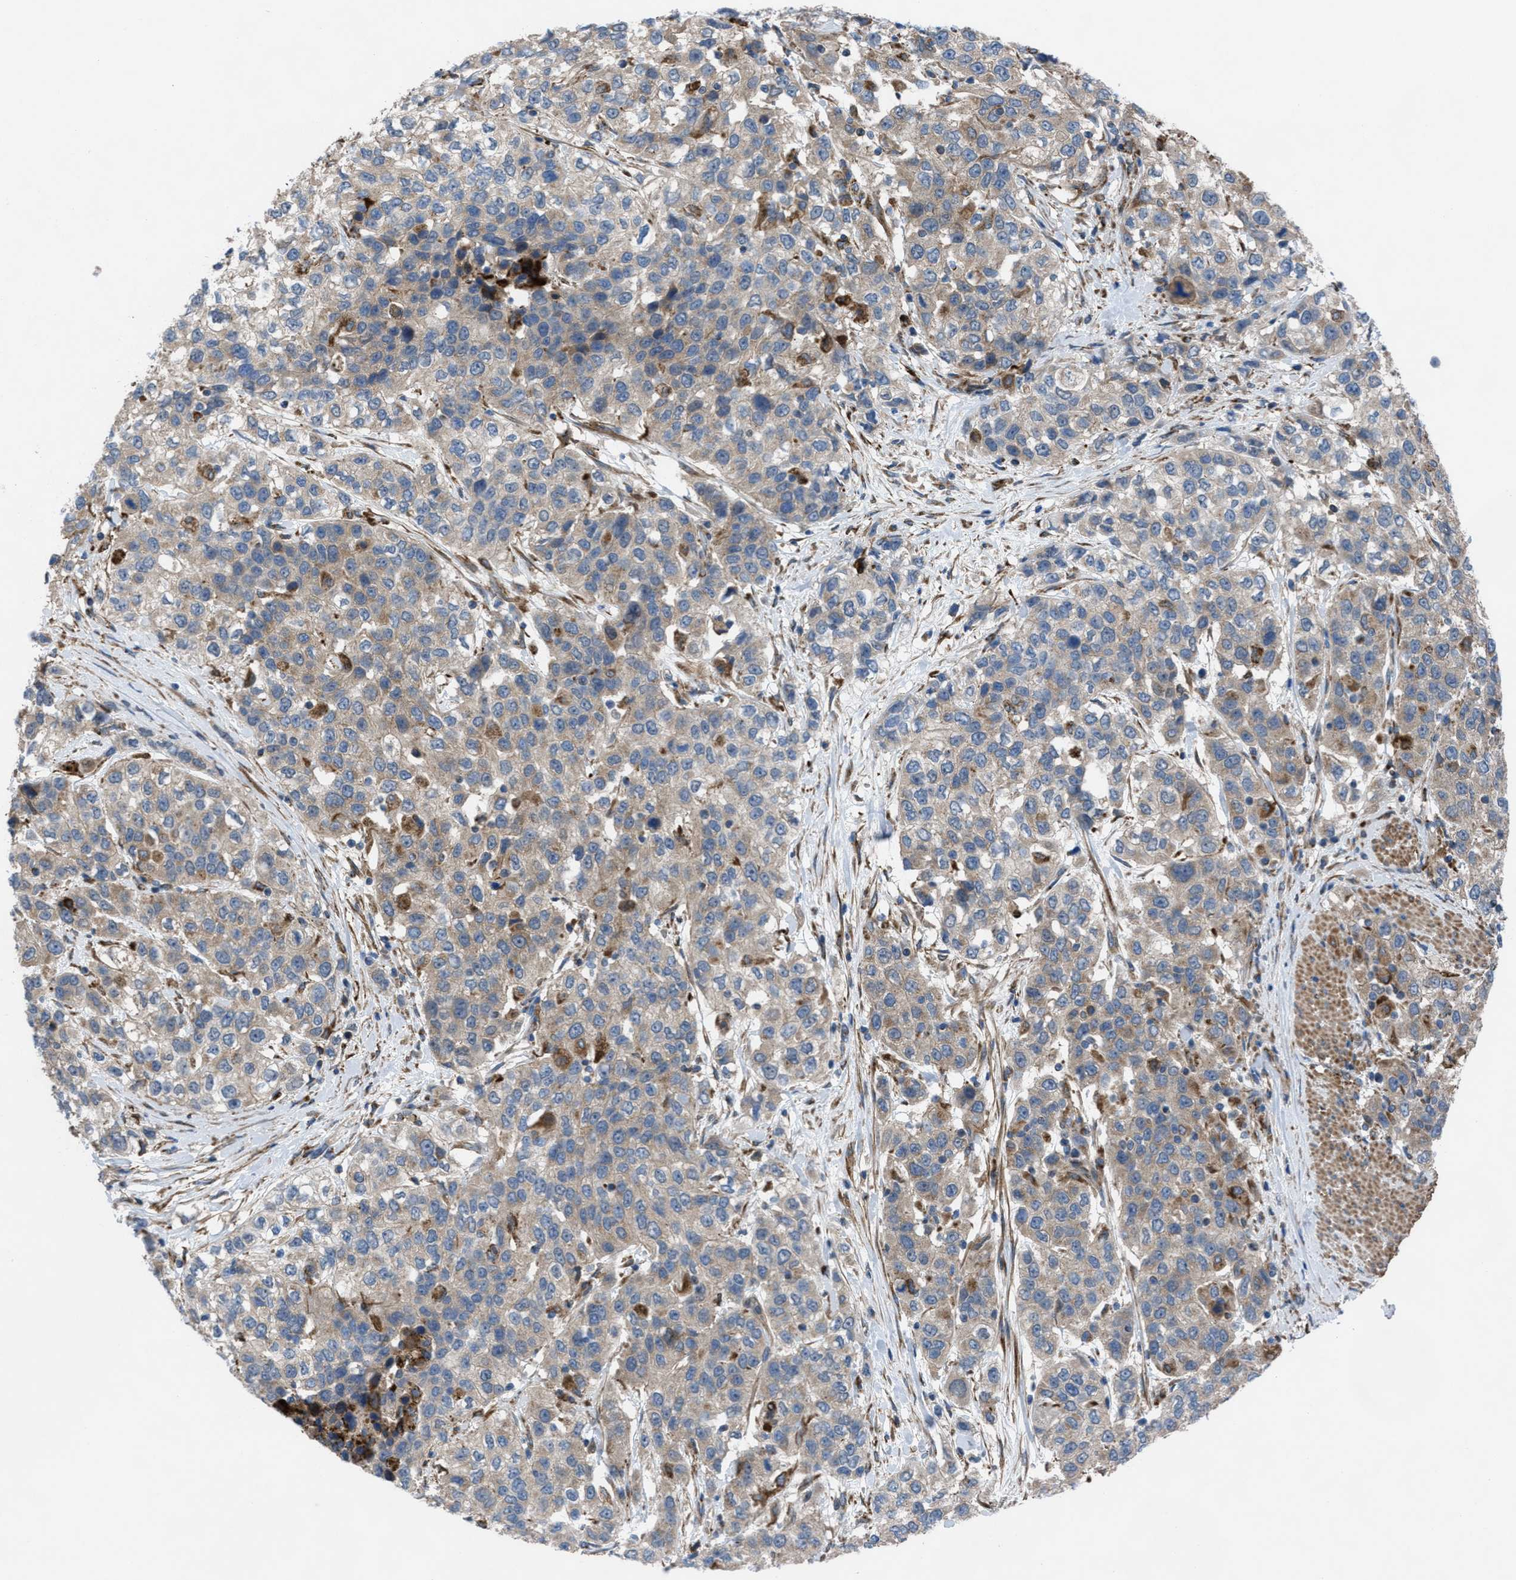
{"staining": {"intensity": "weak", "quantity": ">75%", "location": "cytoplasmic/membranous"}, "tissue": "urothelial cancer", "cell_type": "Tumor cells", "image_type": "cancer", "snomed": [{"axis": "morphology", "description": "Urothelial carcinoma, High grade"}, {"axis": "topography", "description": "Urinary bladder"}], "caption": "About >75% of tumor cells in human high-grade urothelial carcinoma show weak cytoplasmic/membranous protein positivity as visualized by brown immunohistochemical staining.", "gene": "SLC6A9", "patient": {"sex": "female", "age": 80}}